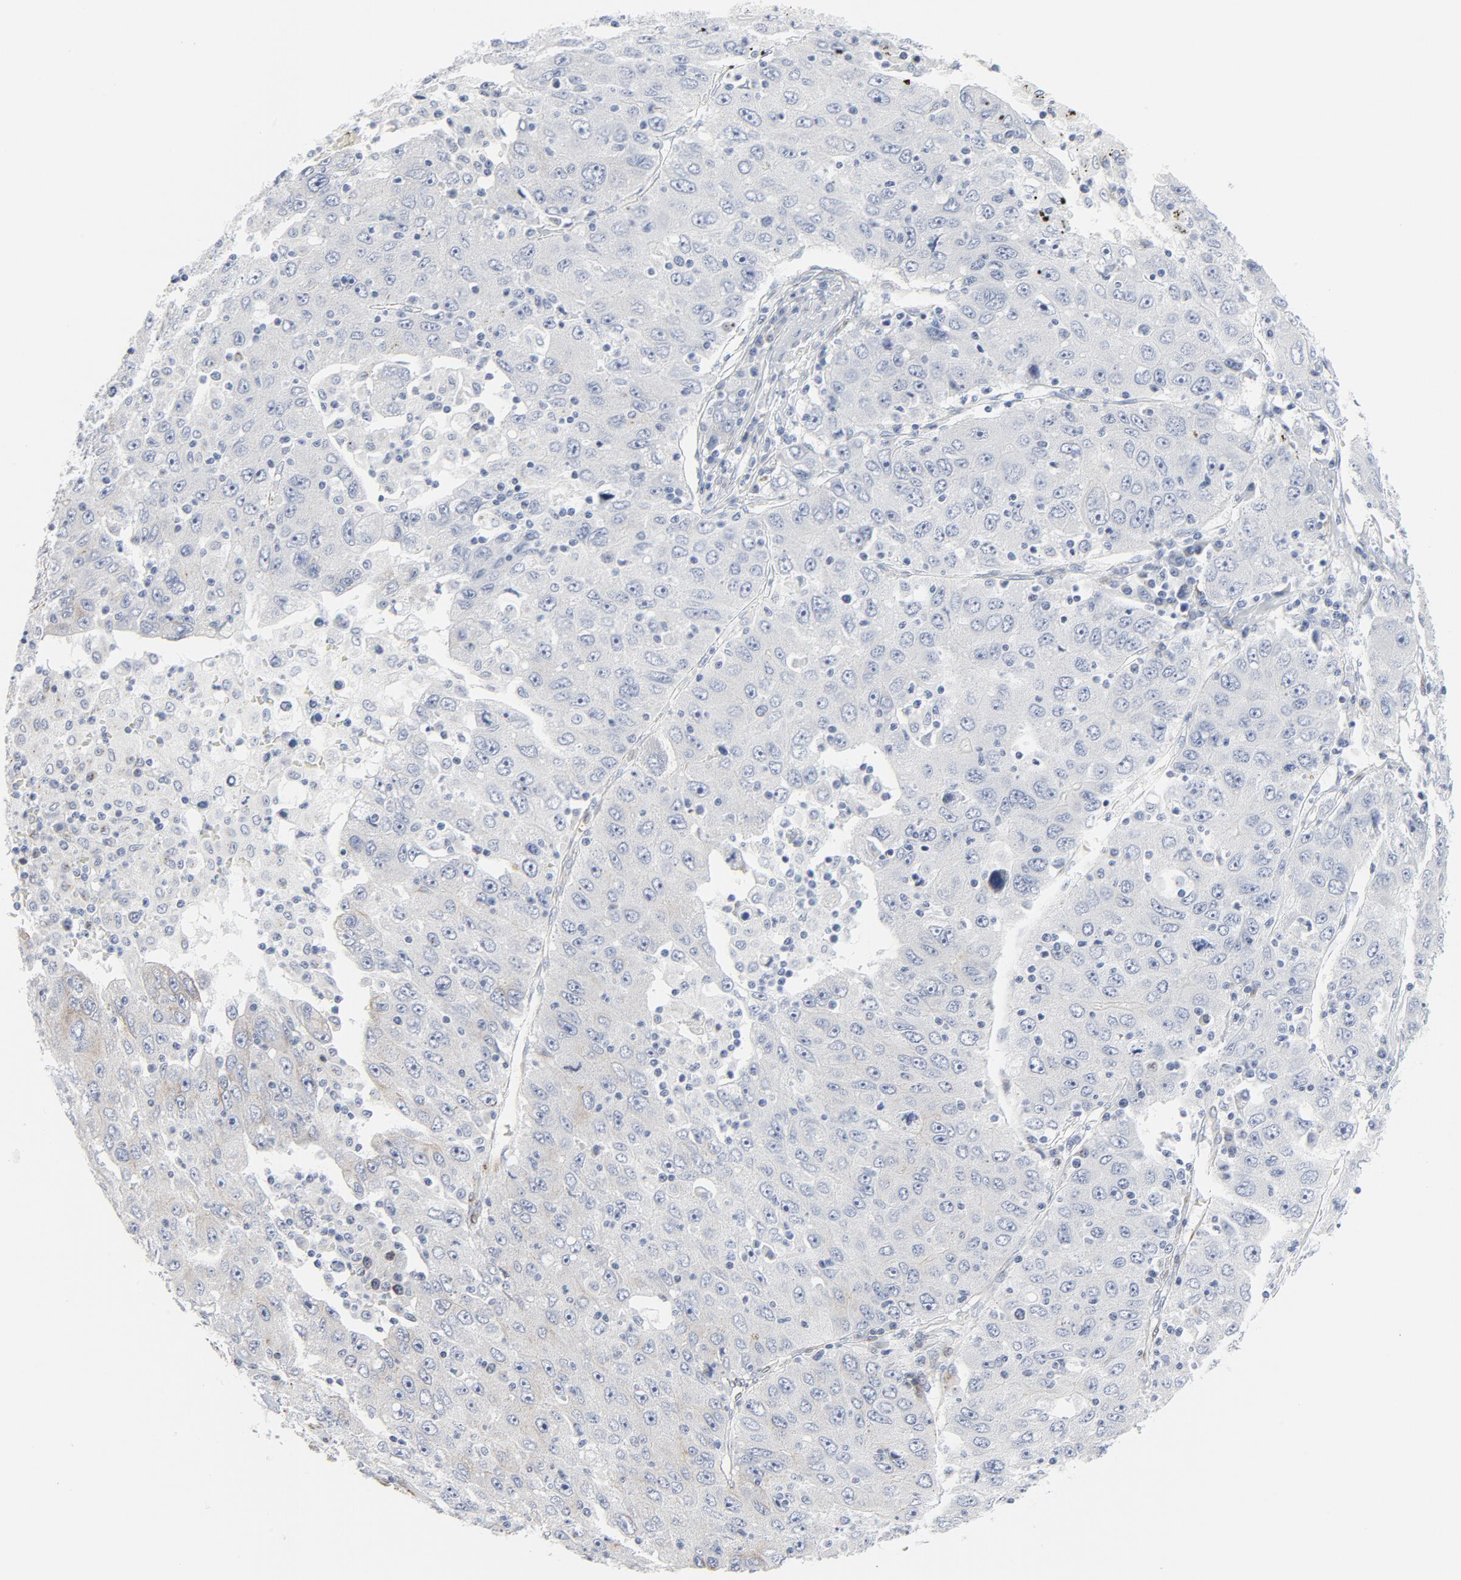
{"staining": {"intensity": "negative", "quantity": "none", "location": "none"}, "tissue": "liver cancer", "cell_type": "Tumor cells", "image_type": "cancer", "snomed": [{"axis": "morphology", "description": "Carcinoma, Hepatocellular, NOS"}, {"axis": "topography", "description": "Liver"}], "caption": "High power microscopy image of an IHC image of liver hepatocellular carcinoma, revealing no significant expression in tumor cells.", "gene": "TUBB1", "patient": {"sex": "male", "age": 49}}